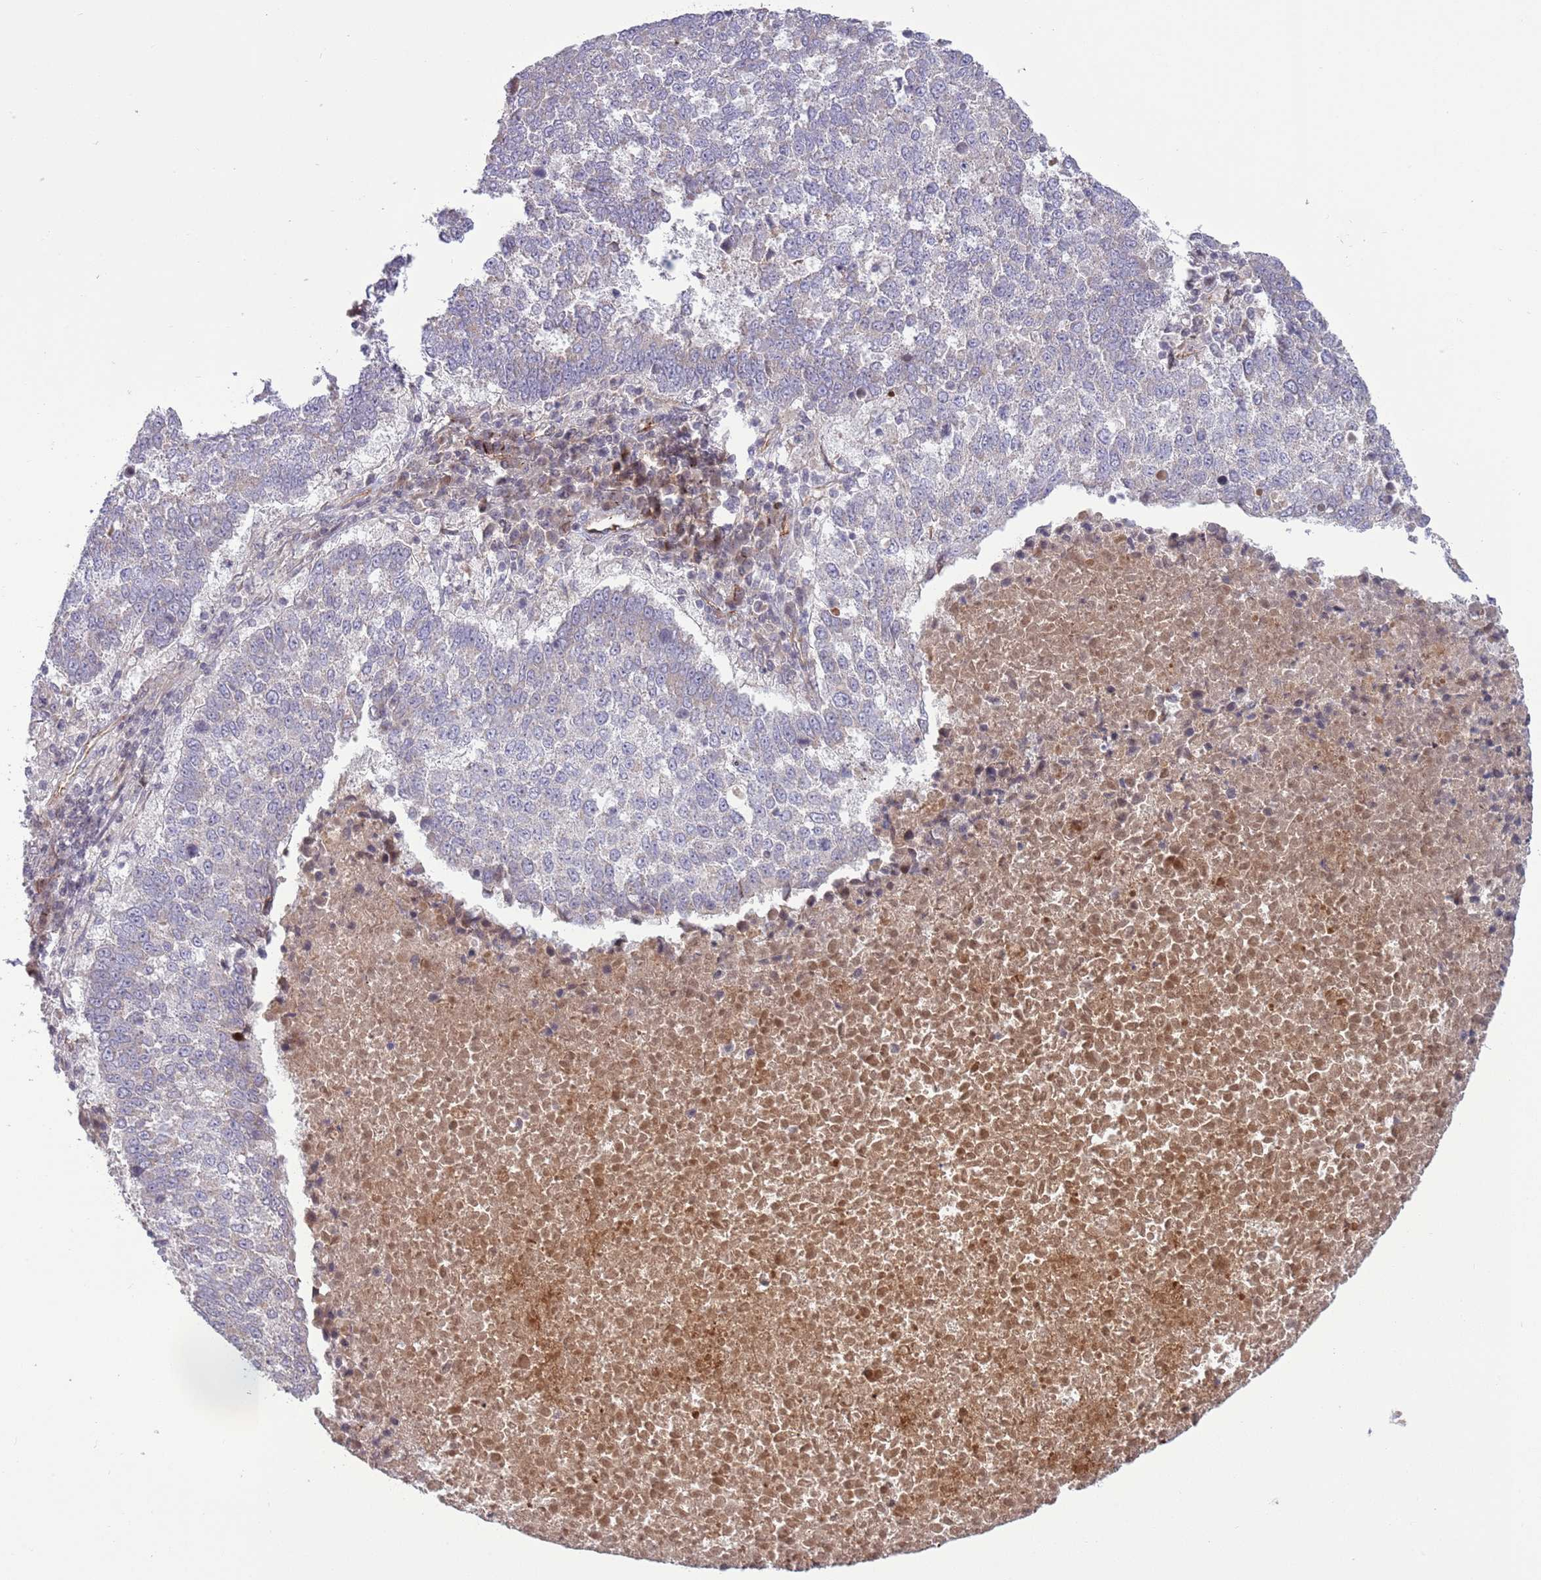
{"staining": {"intensity": "negative", "quantity": "none", "location": "none"}, "tissue": "lung cancer", "cell_type": "Tumor cells", "image_type": "cancer", "snomed": [{"axis": "morphology", "description": "Squamous cell carcinoma, NOS"}, {"axis": "topography", "description": "Lung"}], "caption": "The immunohistochemistry (IHC) photomicrograph has no significant expression in tumor cells of squamous cell carcinoma (lung) tissue. (Stains: DAB IHC with hematoxylin counter stain, Microscopy: brightfield microscopy at high magnification).", "gene": "DPP10", "patient": {"sex": "male", "age": 73}}